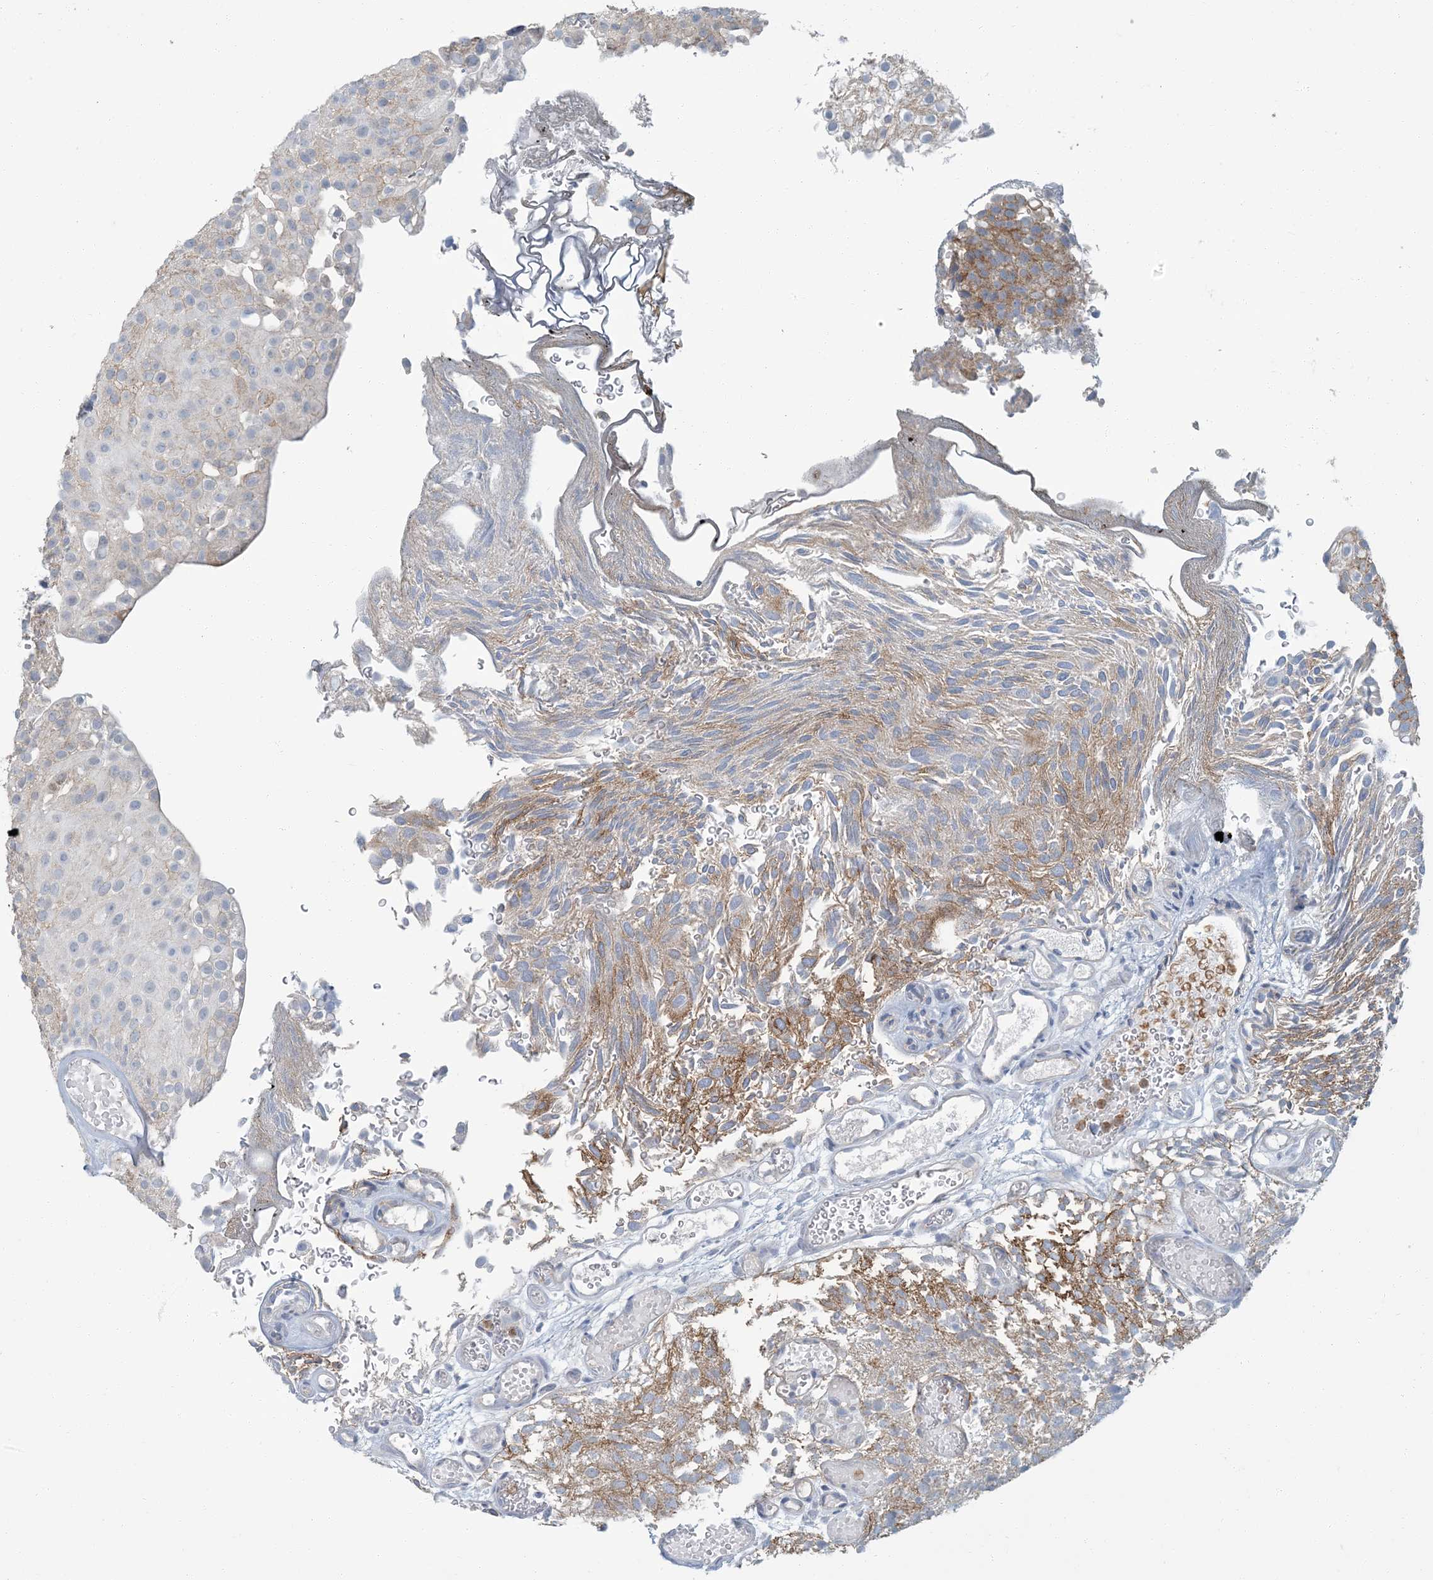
{"staining": {"intensity": "moderate", "quantity": "25%-75%", "location": "cytoplasmic/membranous"}, "tissue": "urothelial cancer", "cell_type": "Tumor cells", "image_type": "cancer", "snomed": [{"axis": "morphology", "description": "Urothelial carcinoma, Low grade"}, {"axis": "topography", "description": "Urinary bladder"}], "caption": "Immunohistochemistry image of low-grade urothelial carcinoma stained for a protein (brown), which shows medium levels of moderate cytoplasmic/membranous staining in approximately 25%-75% of tumor cells.", "gene": "EPHA4", "patient": {"sex": "male", "age": 78}}